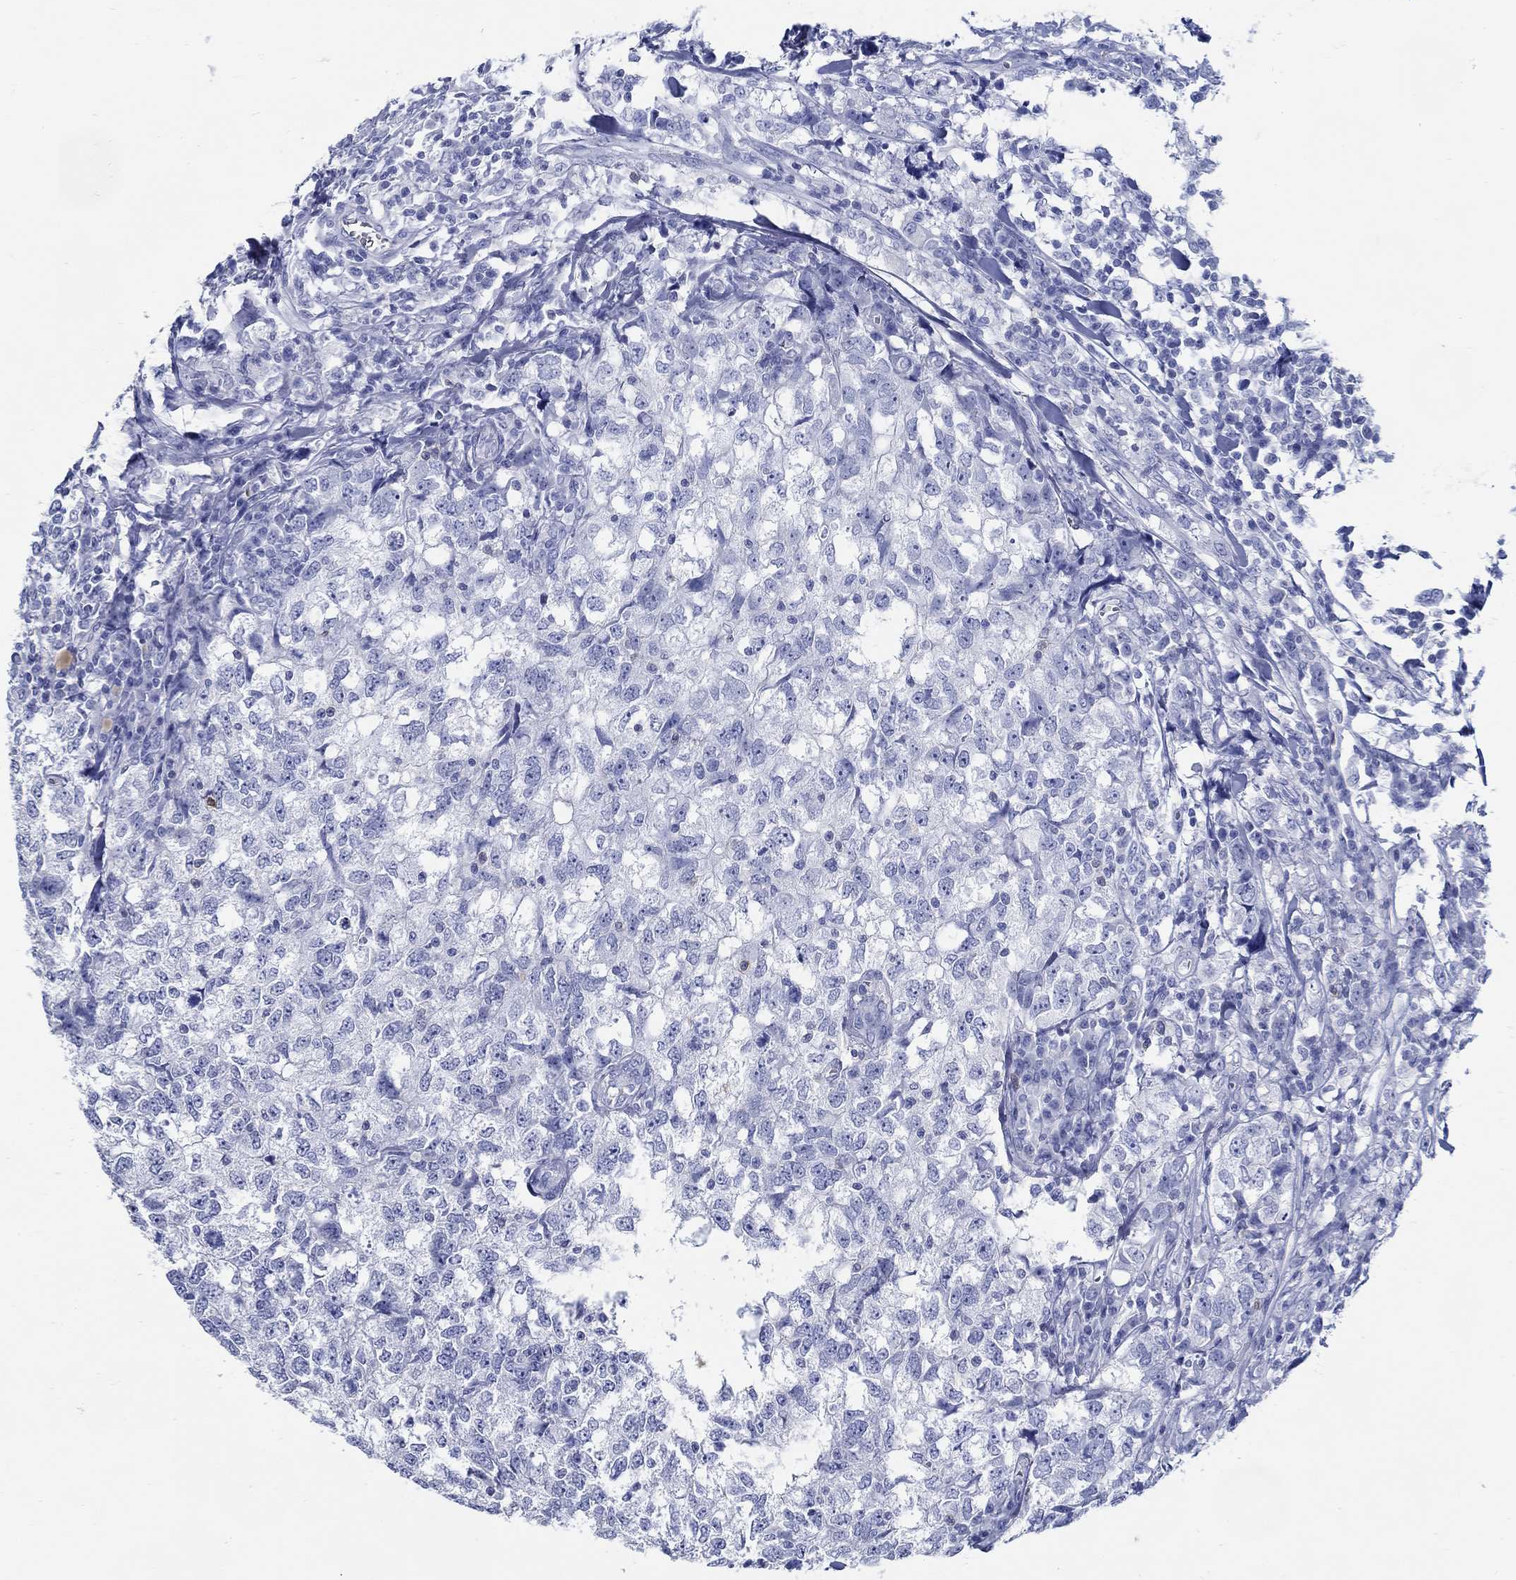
{"staining": {"intensity": "negative", "quantity": "none", "location": "none"}, "tissue": "breast cancer", "cell_type": "Tumor cells", "image_type": "cancer", "snomed": [{"axis": "morphology", "description": "Duct carcinoma"}, {"axis": "topography", "description": "Breast"}], "caption": "Tumor cells are negative for protein expression in human breast cancer.", "gene": "FBXO2", "patient": {"sex": "female", "age": 30}}